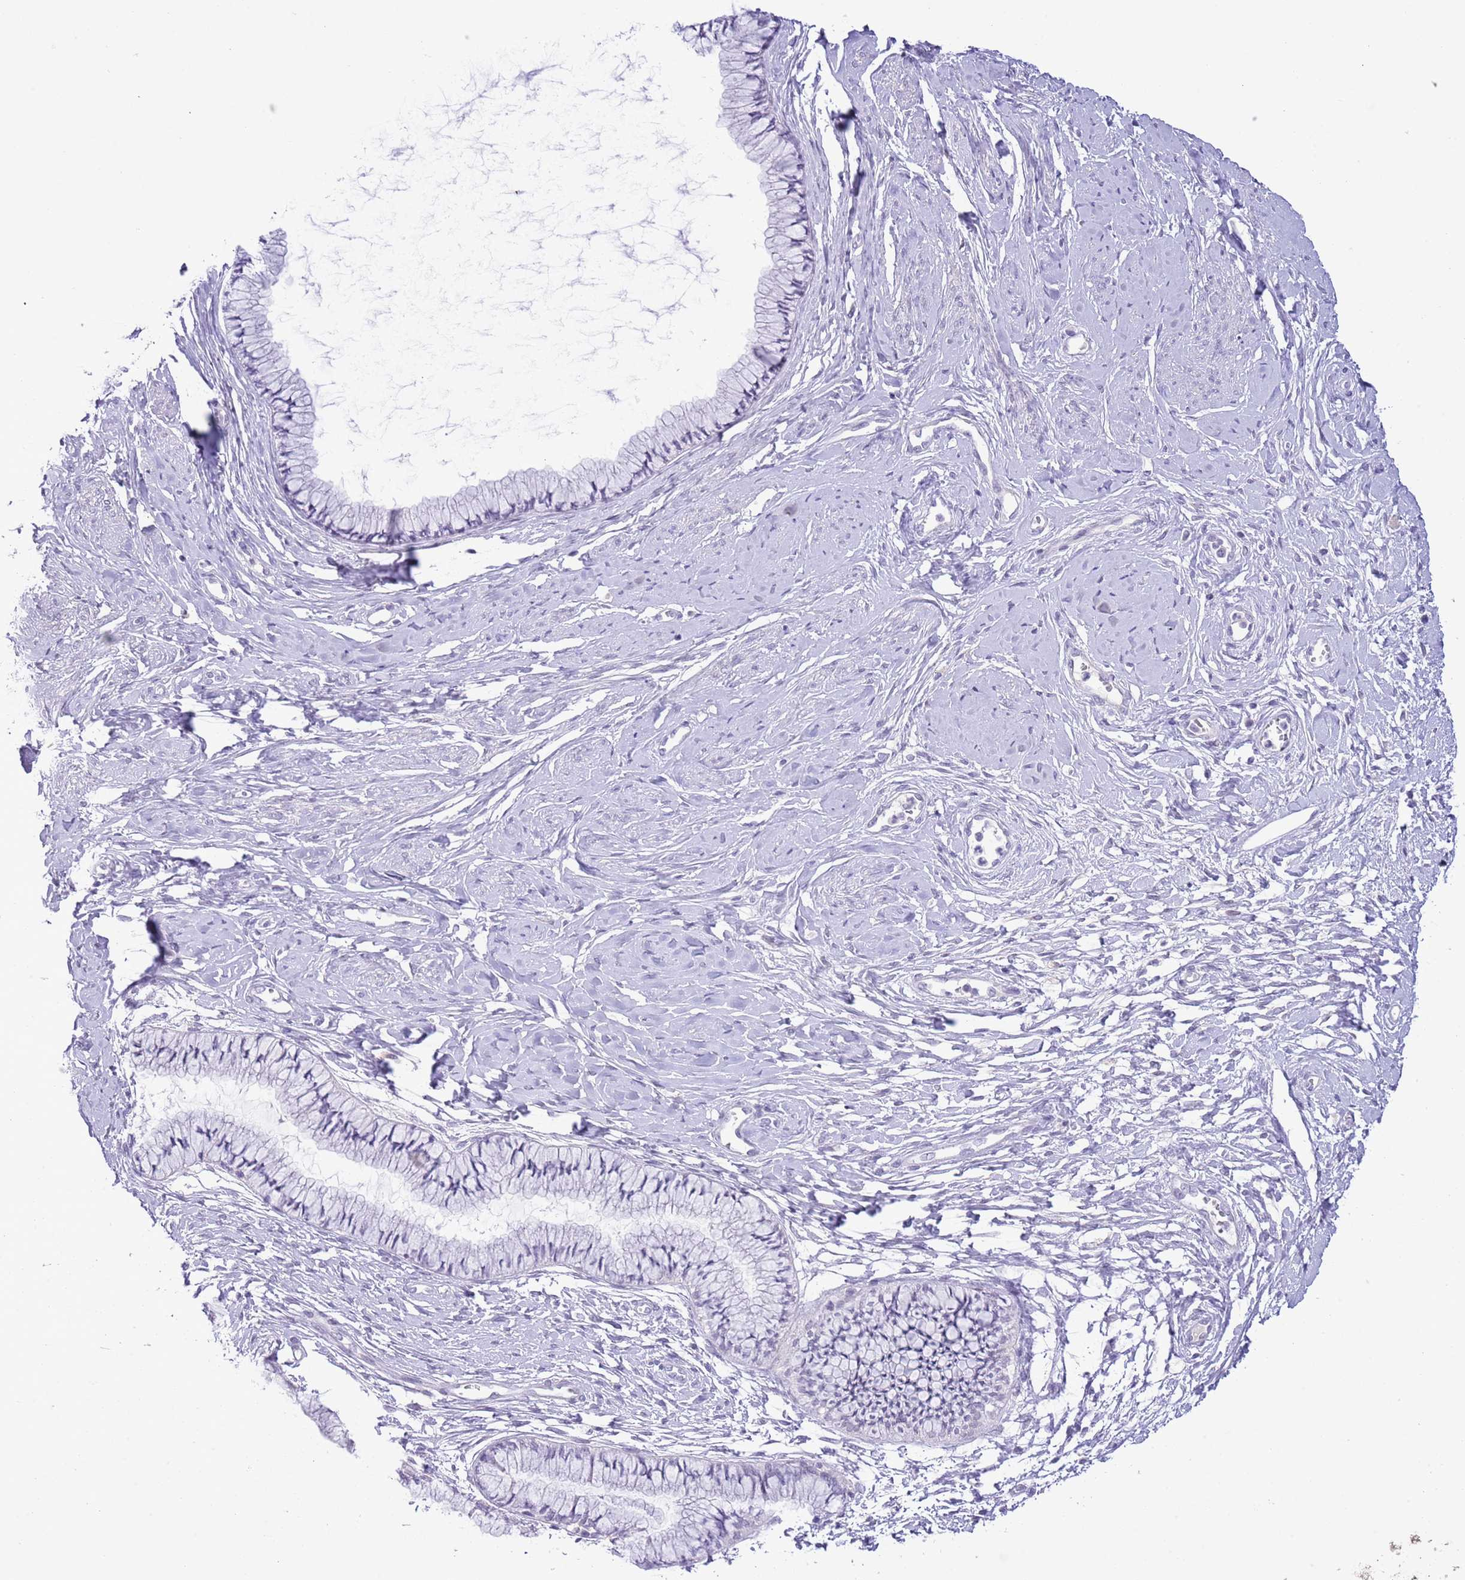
{"staining": {"intensity": "strong", "quantity": "<25%", "location": "cytoplasmic/membranous"}, "tissue": "cervix", "cell_type": "Glandular cells", "image_type": "normal", "snomed": [{"axis": "morphology", "description": "Normal tissue, NOS"}, {"axis": "topography", "description": "Cervix"}], "caption": "Protein analysis of benign cervix displays strong cytoplasmic/membranous expression in approximately <25% of glandular cells. Using DAB (3,3'-diaminobenzidine) (brown) and hematoxylin (blue) stains, captured at high magnification using brightfield microscopy.", "gene": "MIDN", "patient": {"sex": "female", "age": 42}}